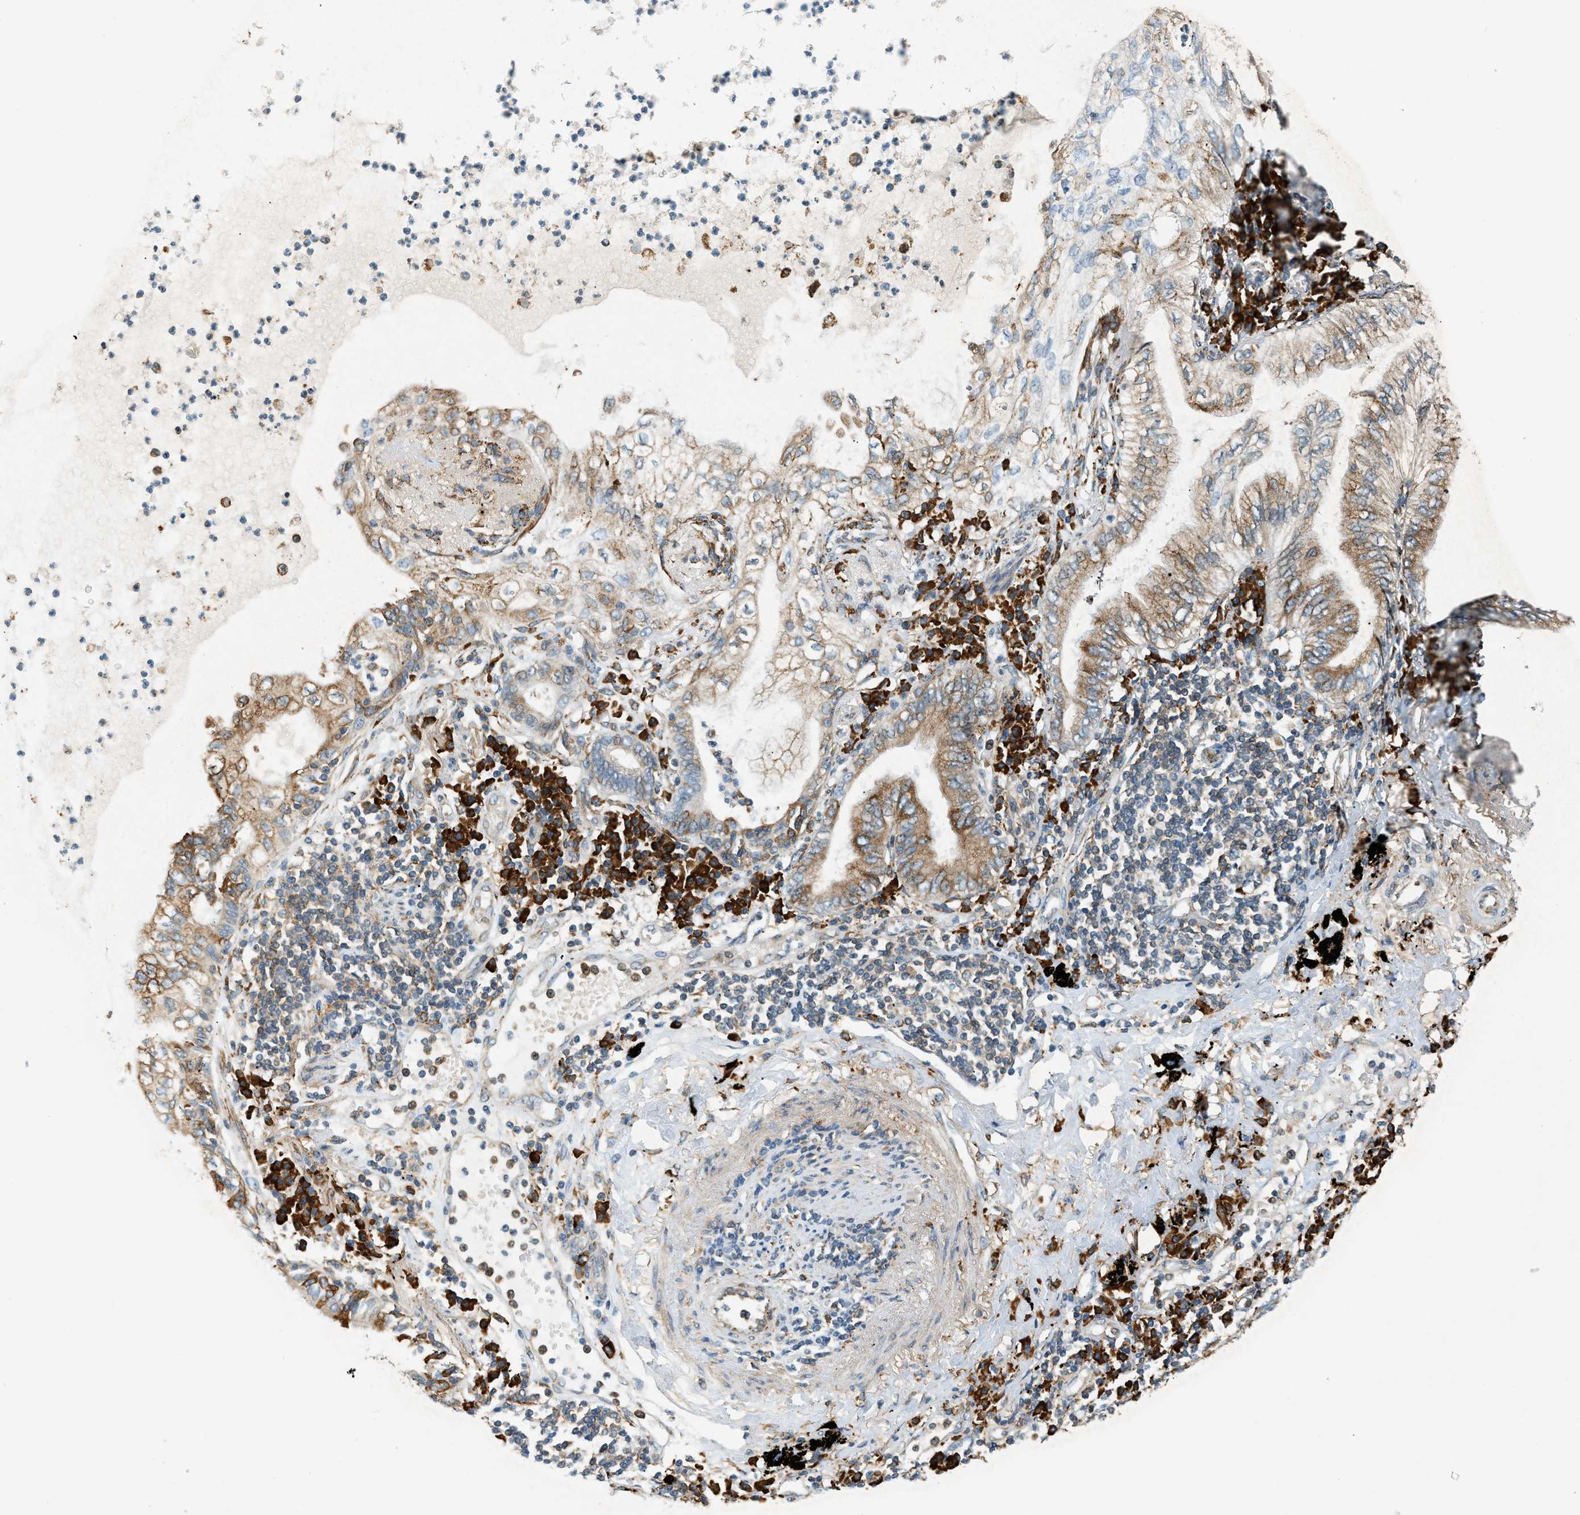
{"staining": {"intensity": "moderate", "quantity": "25%-75%", "location": "cytoplasmic/membranous"}, "tissue": "lung cancer", "cell_type": "Tumor cells", "image_type": "cancer", "snomed": [{"axis": "morphology", "description": "Normal tissue, NOS"}, {"axis": "morphology", "description": "Adenocarcinoma, NOS"}, {"axis": "topography", "description": "Bronchus"}, {"axis": "topography", "description": "Lung"}], "caption": "Moderate cytoplasmic/membranous expression for a protein is identified in approximately 25%-75% of tumor cells of adenocarcinoma (lung) using immunohistochemistry (IHC).", "gene": "SEMA4D", "patient": {"sex": "female", "age": 70}}